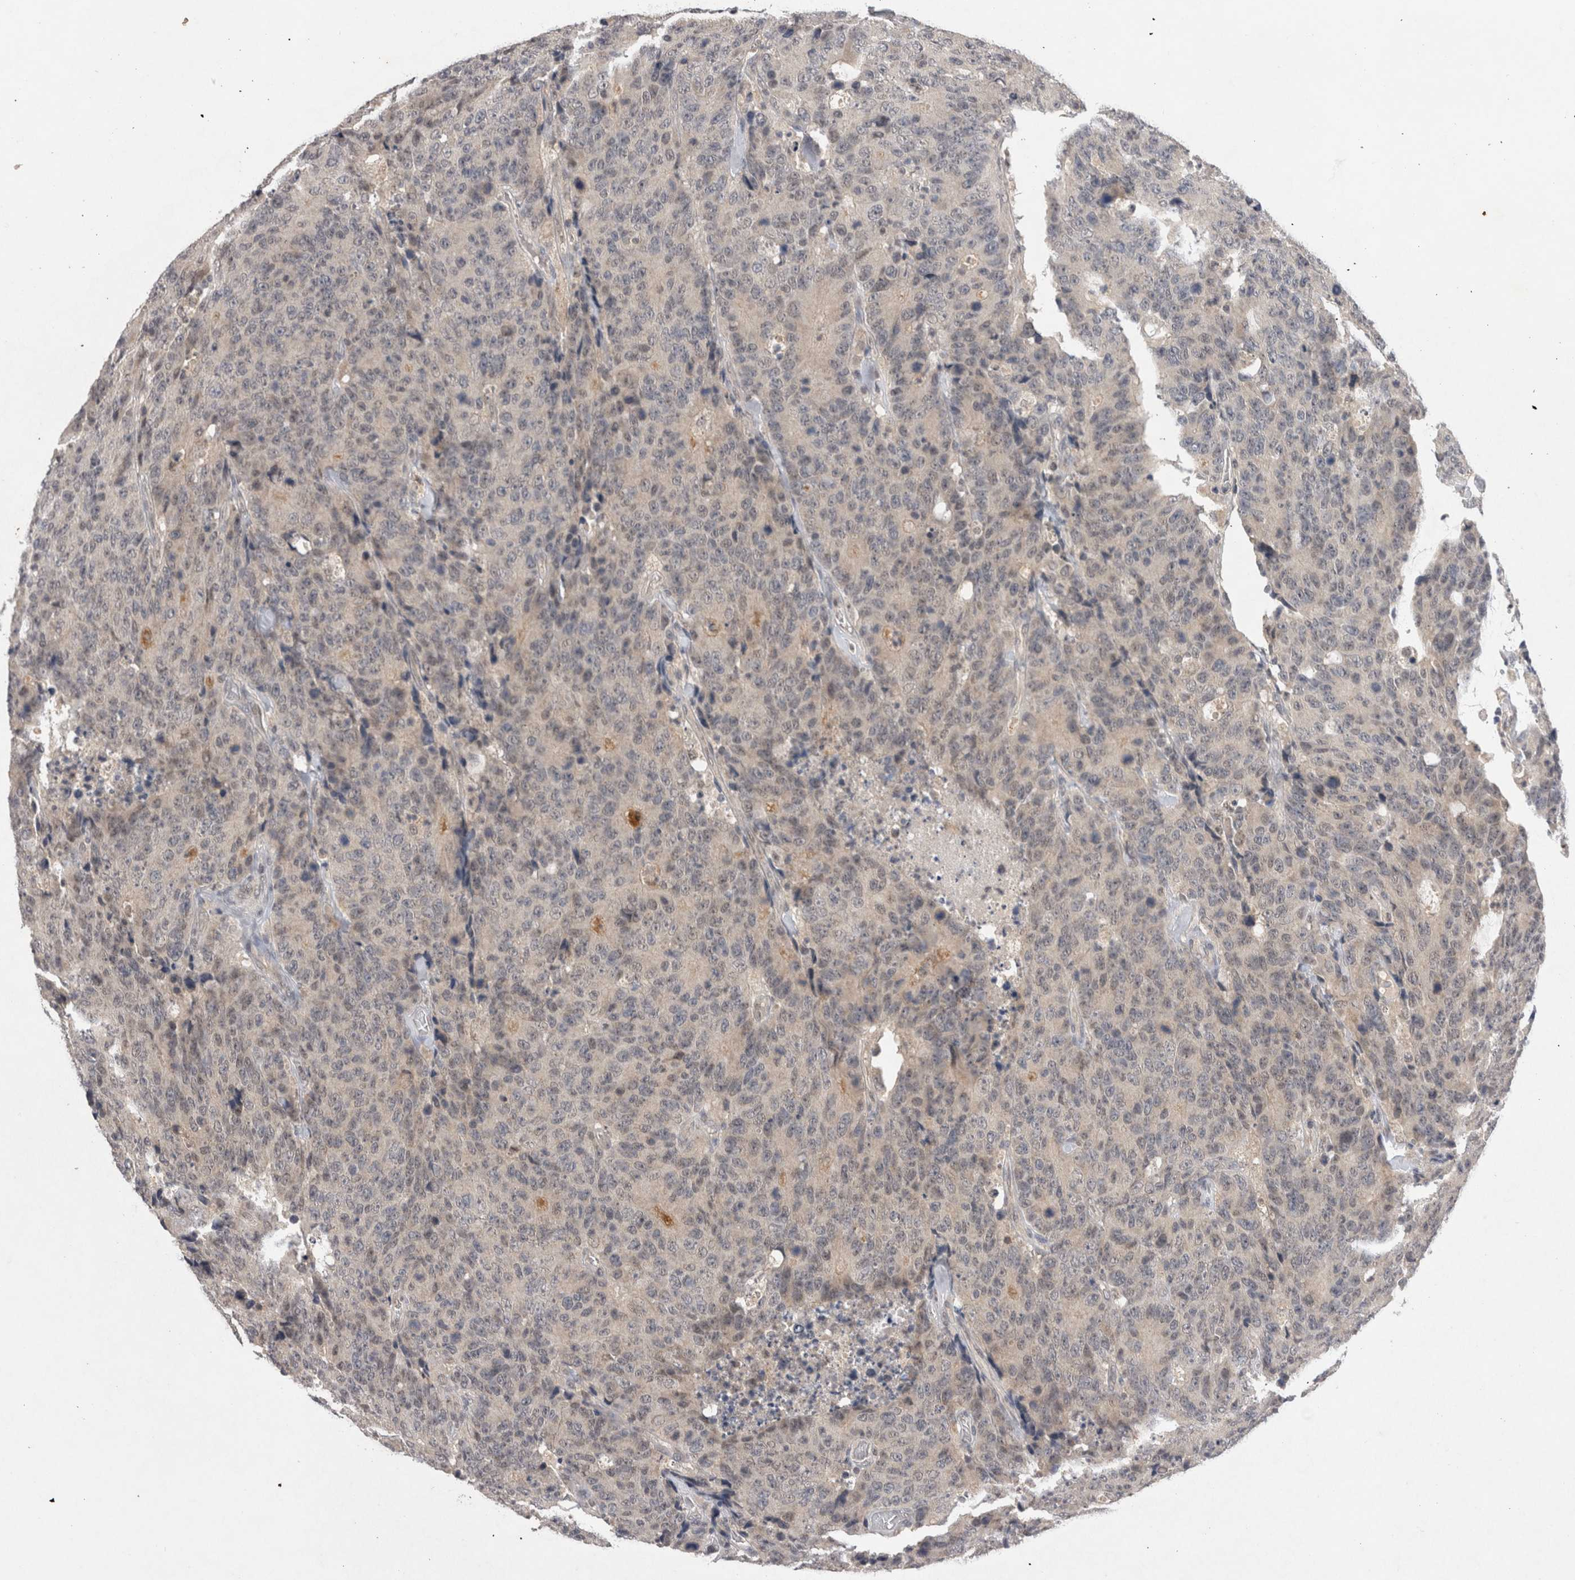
{"staining": {"intensity": "negative", "quantity": "none", "location": "none"}, "tissue": "colorectal cancer", "cell_type": "Tumor cells", "image_type": "cancer", "snomed": [{"axis": "morphology", "description": "Adenocarcinoma, NOS"}, {"axis": "topography", "description": "Colon"}], "caption": "This is a micrograph of immunohistochemistry (IHC) staining of adenocarcinoma (colorectal), which shows no expression in tumor cells.", "gene": "RASSF3", "patient": {"sex": "female", "age": 86}}